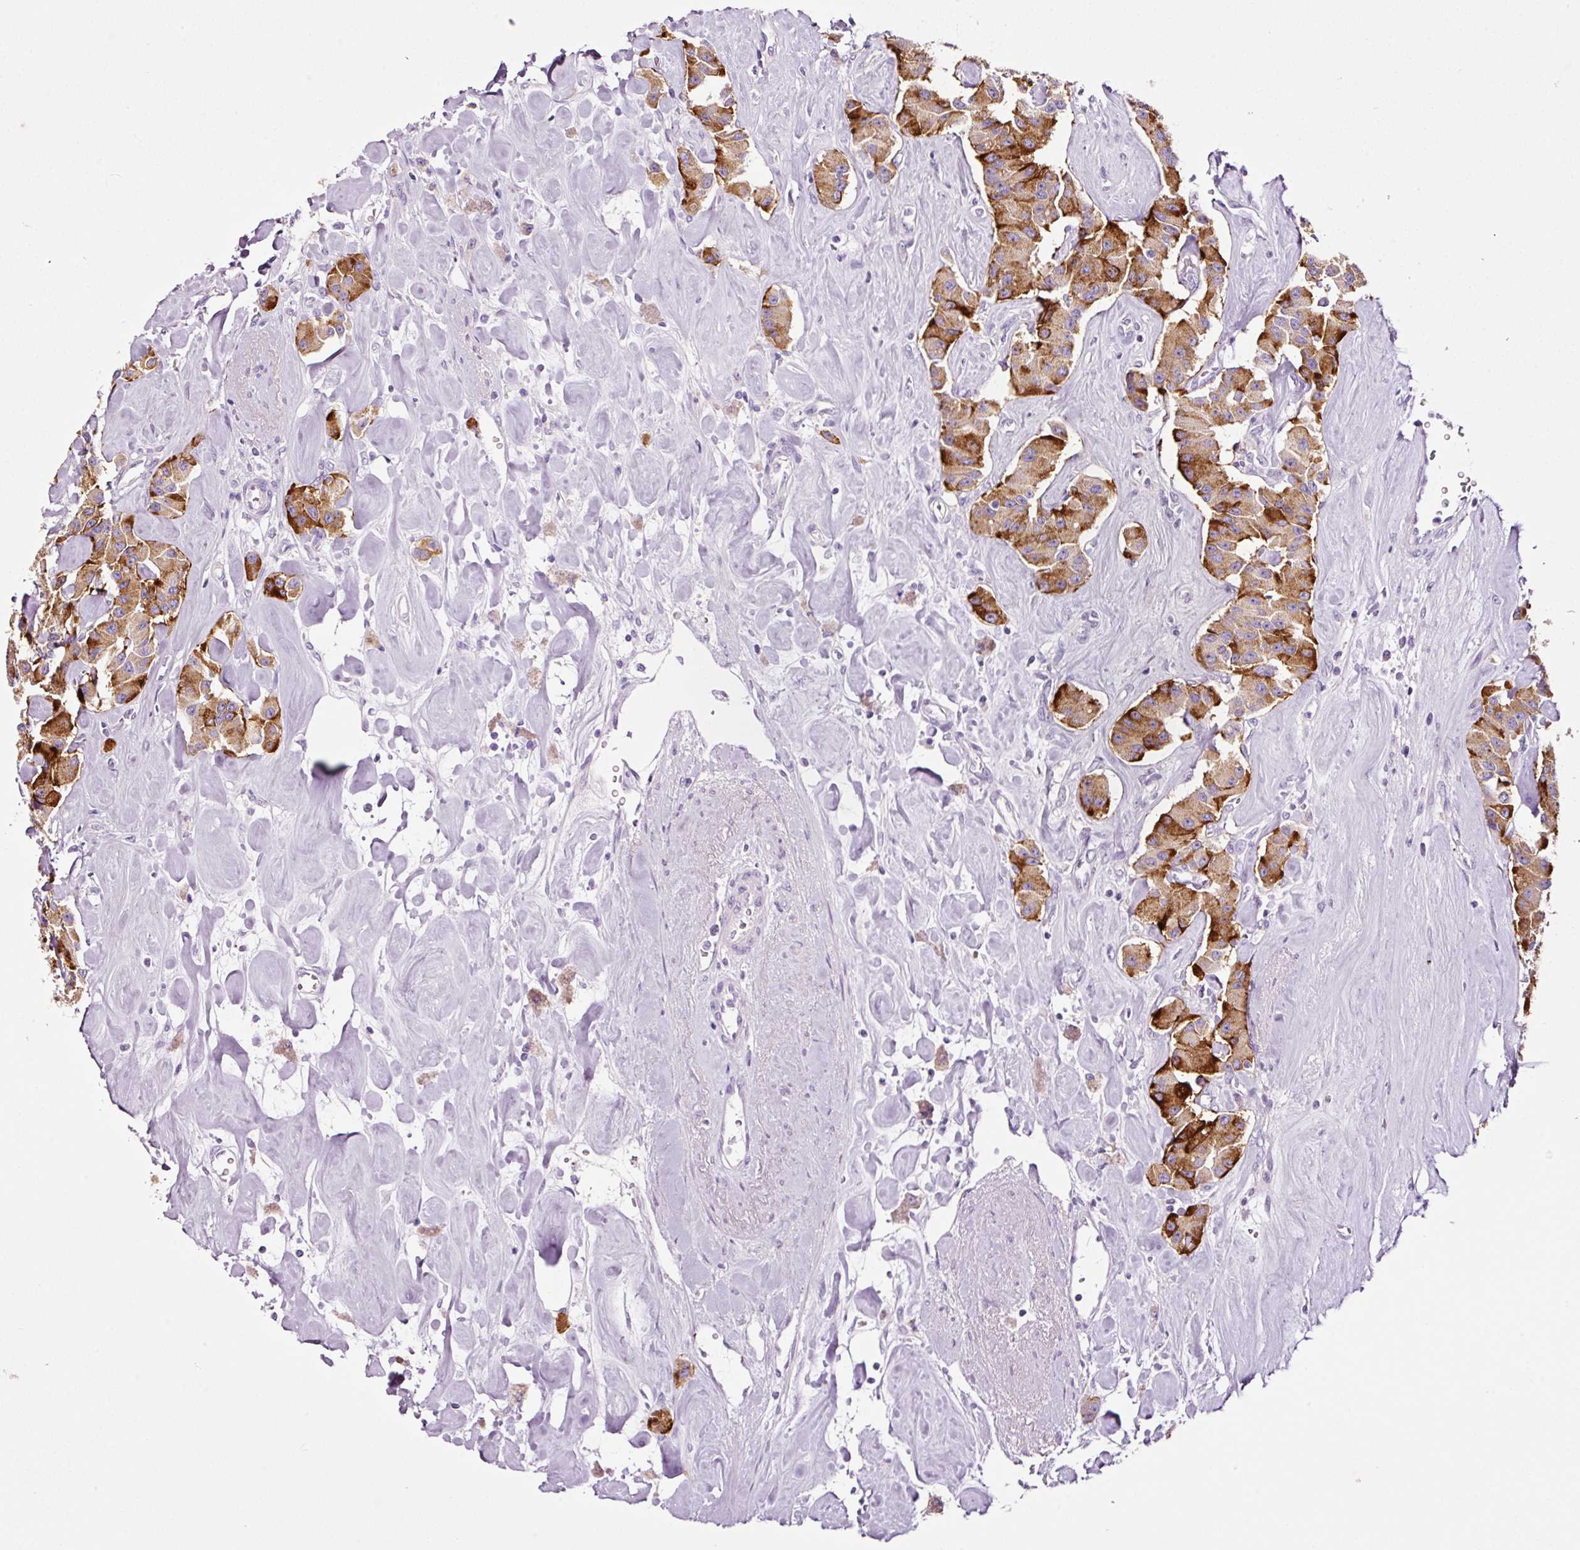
{"staining": {"intensity": "strong", "quantity": ">75%", "location": "cytoplasmic/membranous"}, "tissue": "carcinoid", "cell_type": "Tumor cells", "image_type": "cancer", "snomed": [{"axis": "morphology", "description": "Carcinoid, malignant, NOS"}, {"axis": "topography", "description": "Pancreas"}], "caption": "Tumor cells demonstrate strong cytoplasmic/membranous expression in approximately >75% of cells in malignant carcinoid. Nuclei are stained in blue.", "gene": "PAM", "patient": {"sex": "male", "age": 41}}